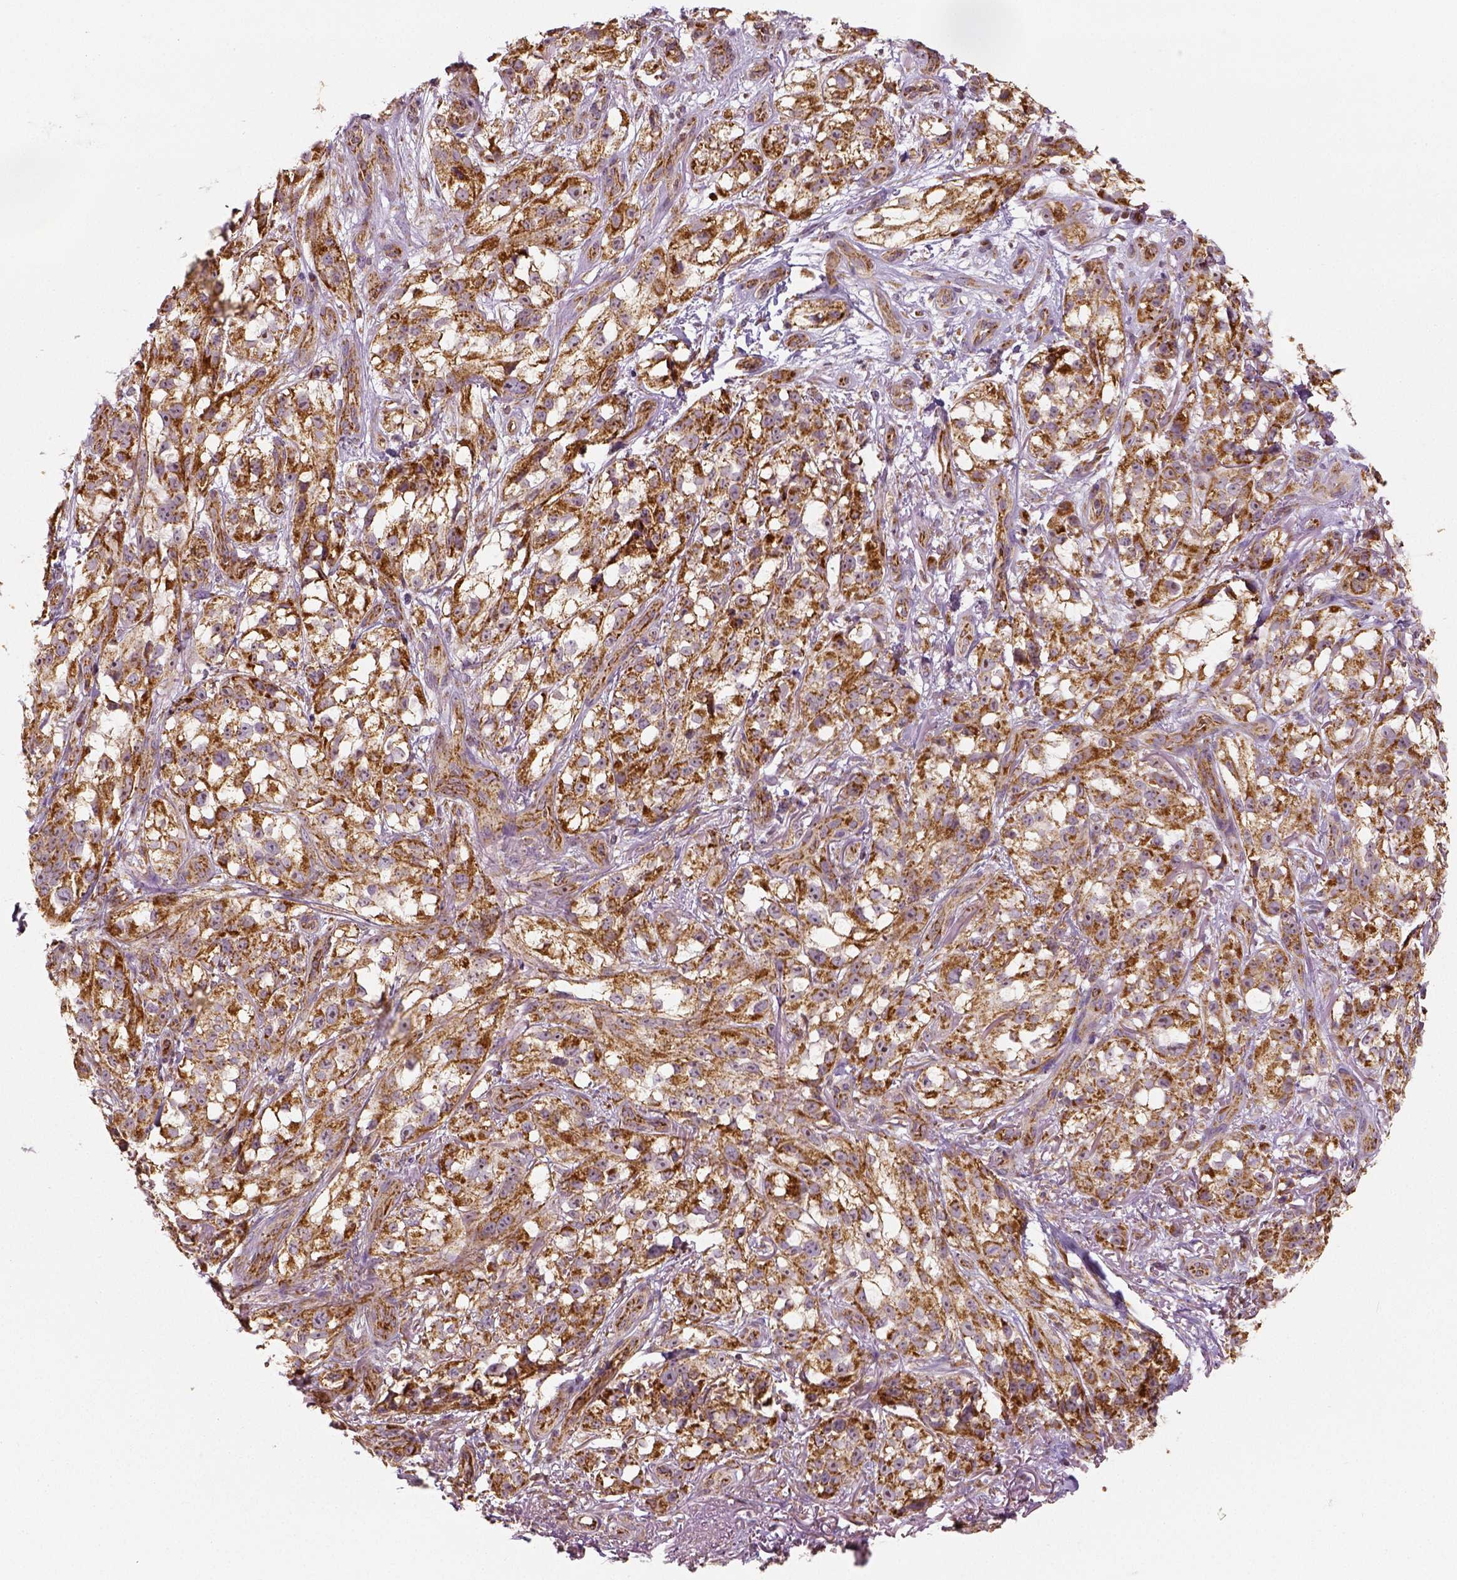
{"staining": {"intensity": "moderate", "quantity": ">75%", "location": "cytoplasmic/membranous"}, "tissue": "melanoma", "cell_type": "Tumor cells", "image_type": "cancer", "snomed": [{"axis": "morphology", "description": "Malignant melanoma, NOS"}, {"axis": "topography", "description": "Skin"}], "caption": "Immunohistochemical staining of human melanoma reveals medium levels of moderate cytoplasmic/membranous protein positivity in about >75% of tumor cells. (DAB (3,3'-diaminobenzidine) IHC, brown staining for protein, blue staining for nuclei).", "gene": "PGAM5", "patient": {"sex": "female", "age": 85}}